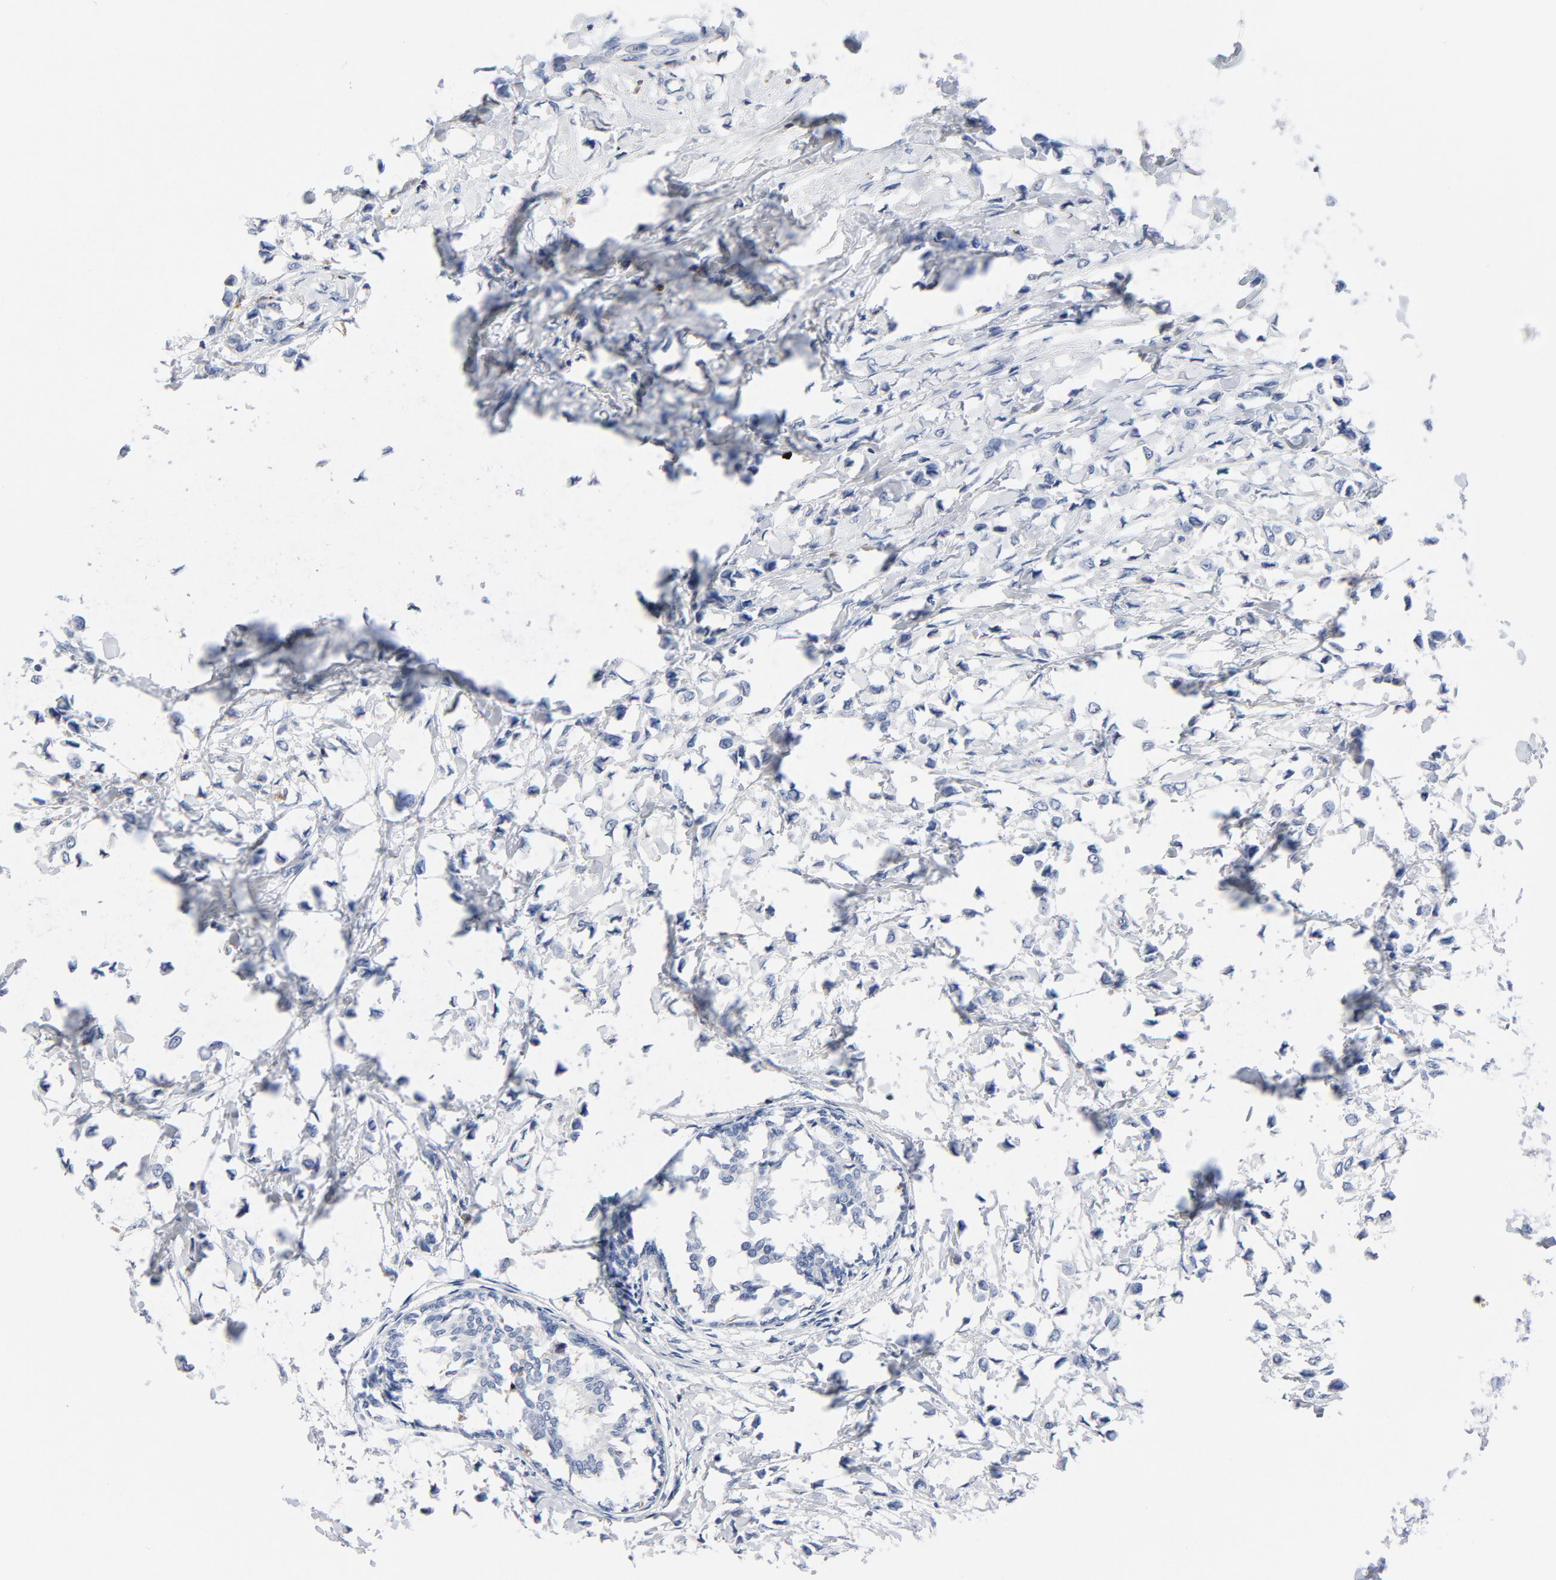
{"staining": {"intensity": "negative", "quantity": "none", "location": "none"}, "tissue": "breast cancer", "cell_type": "Tumor cells", "image_type": "cancer", "snomed": [{"axis": "morphology", "description": "Lobular carcinoma"}, {"axis": "topography", "description": "Breast"}], "caption": "The image shows no staining of tumor cells in breast cancer (lobular carcinoma).", "gene": "NCF1", "patient": {"sex": "female", "age": 51}}